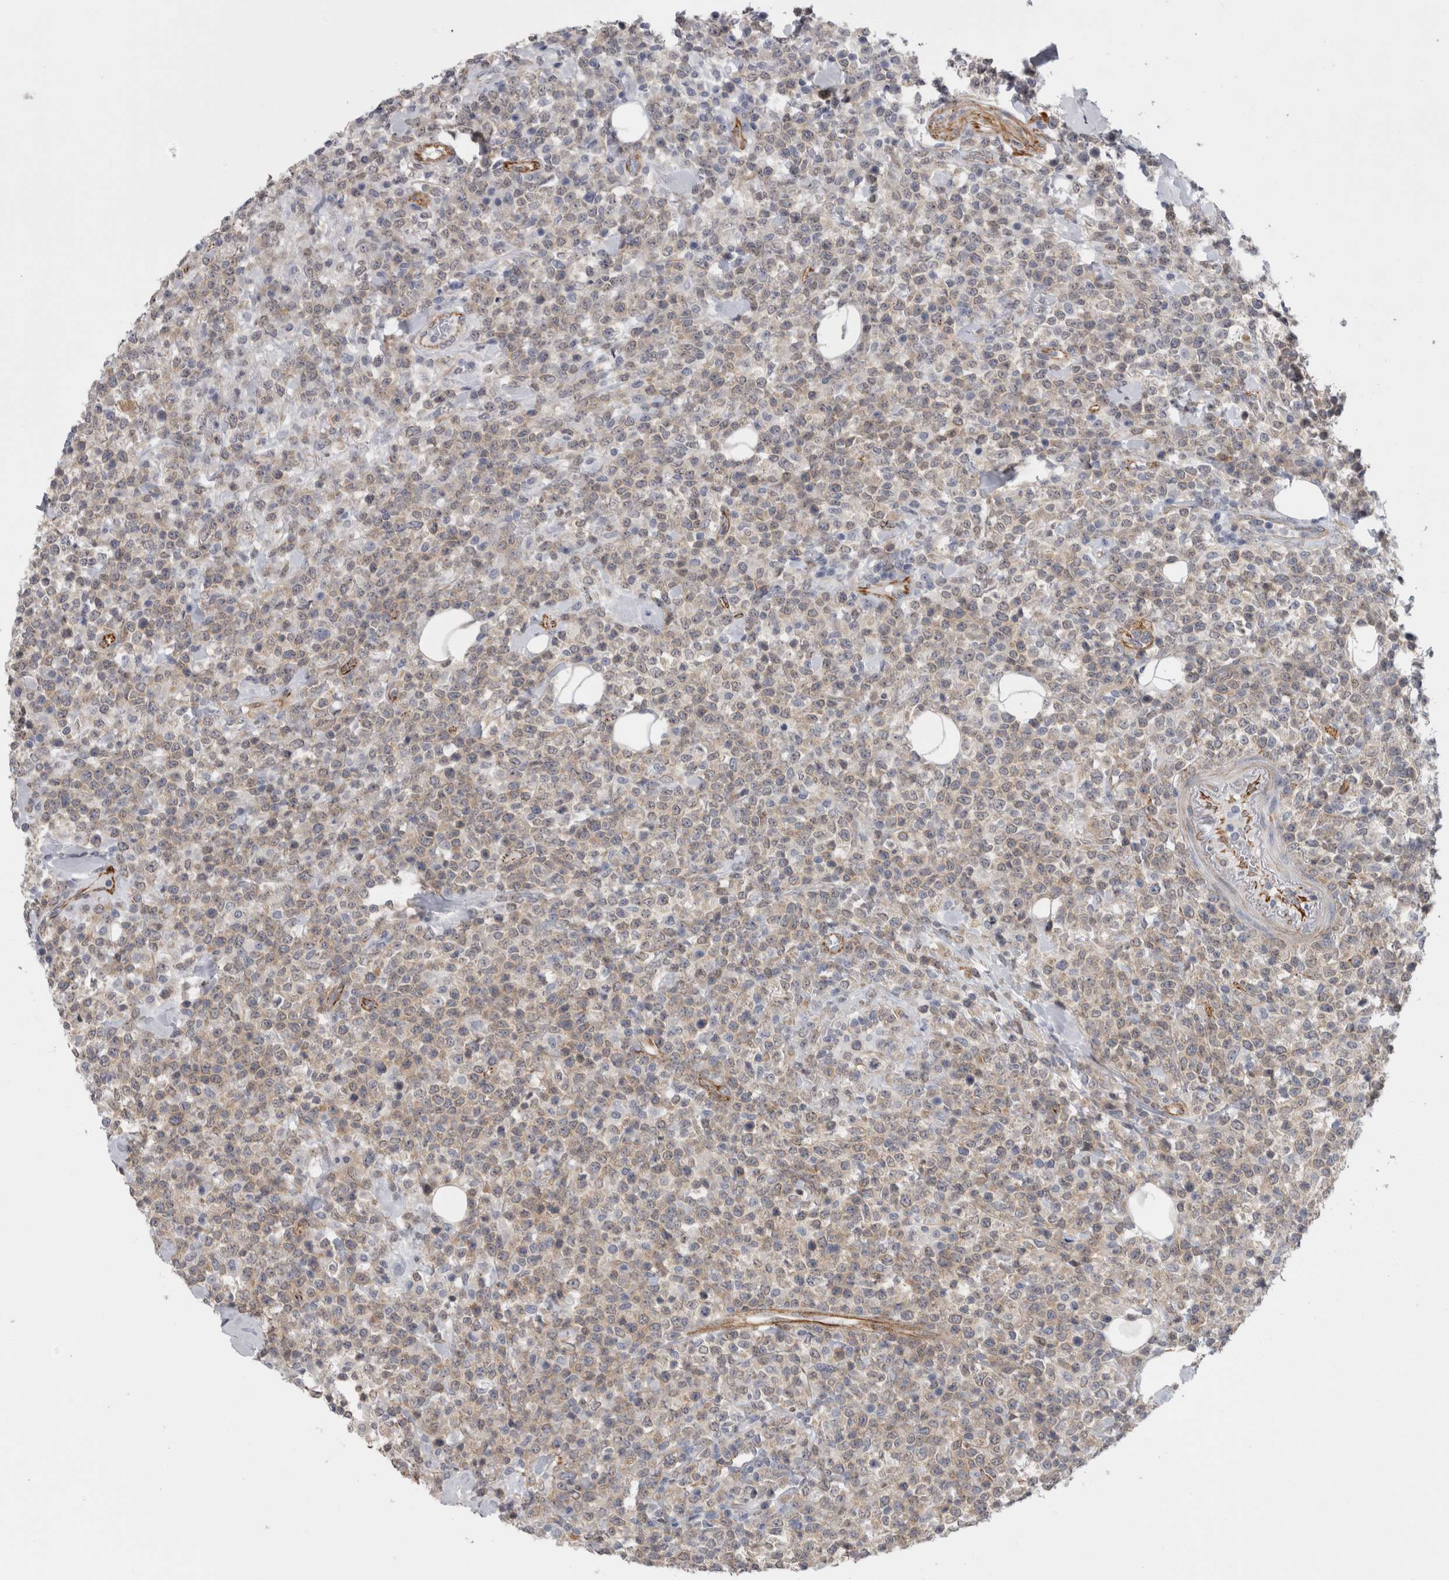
{"staining": {"intensity": "negative", "quantity": "none", "location": "none"}, "tissue": "lymphoma", "cell_type": "Tumor cells", "image_type": "cancer", "snomed": [{"axis": "morphology", "description": "Malignant lymphoma, non-Hodgkin's type, High grade"}, {"axis": "topography", "description": "Colon"}], "caption": "An immunohistochemistry image of high-grade malignant lymphoma, non-Hodgkin's type is shown. There is no staining in tumor cells of high-grade malignant lymphoma, non-Hodgkin's type.", "gene": "ACOT7", "patient": {"sex": "female", "age": 53}}